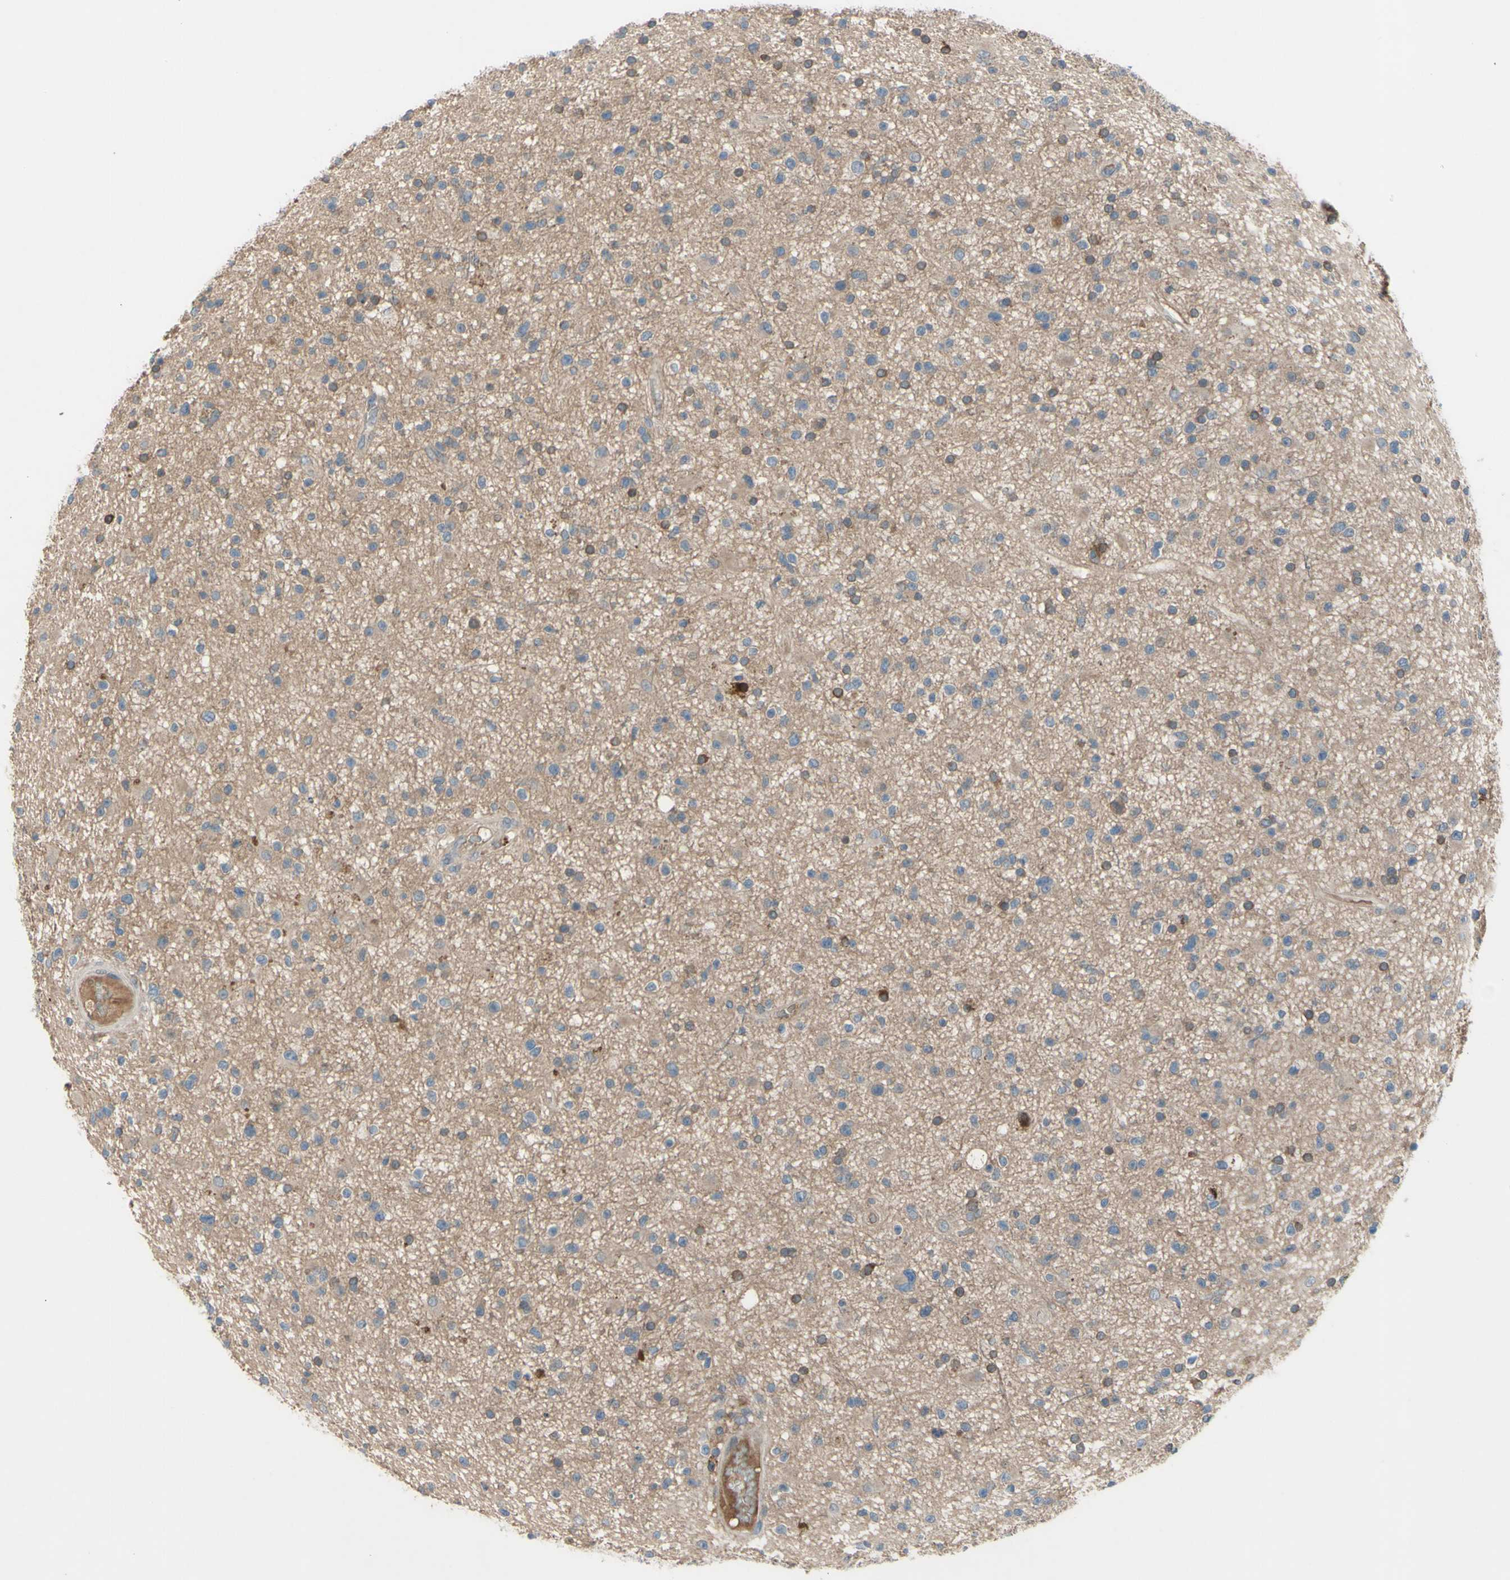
{"staining": {"intensity": "weak", "quantity": "<25%", "location": "cytoplasmic/membranous"}, "tissue": "glioma", "cell_type": "Tumor cells", "image_type": "cancer", "snomed": [{"axis": "morphology", "description": "Glioma, malignant, High grade"}, {"axis": "topography", "description": "Brain"}], "caption": "High-grade glioma (malignant) was stained to show a protein in brown. There is no significant expression in tumor cells.", "gene": "AFP", "patient": {"sex": "male", "age": 33}}